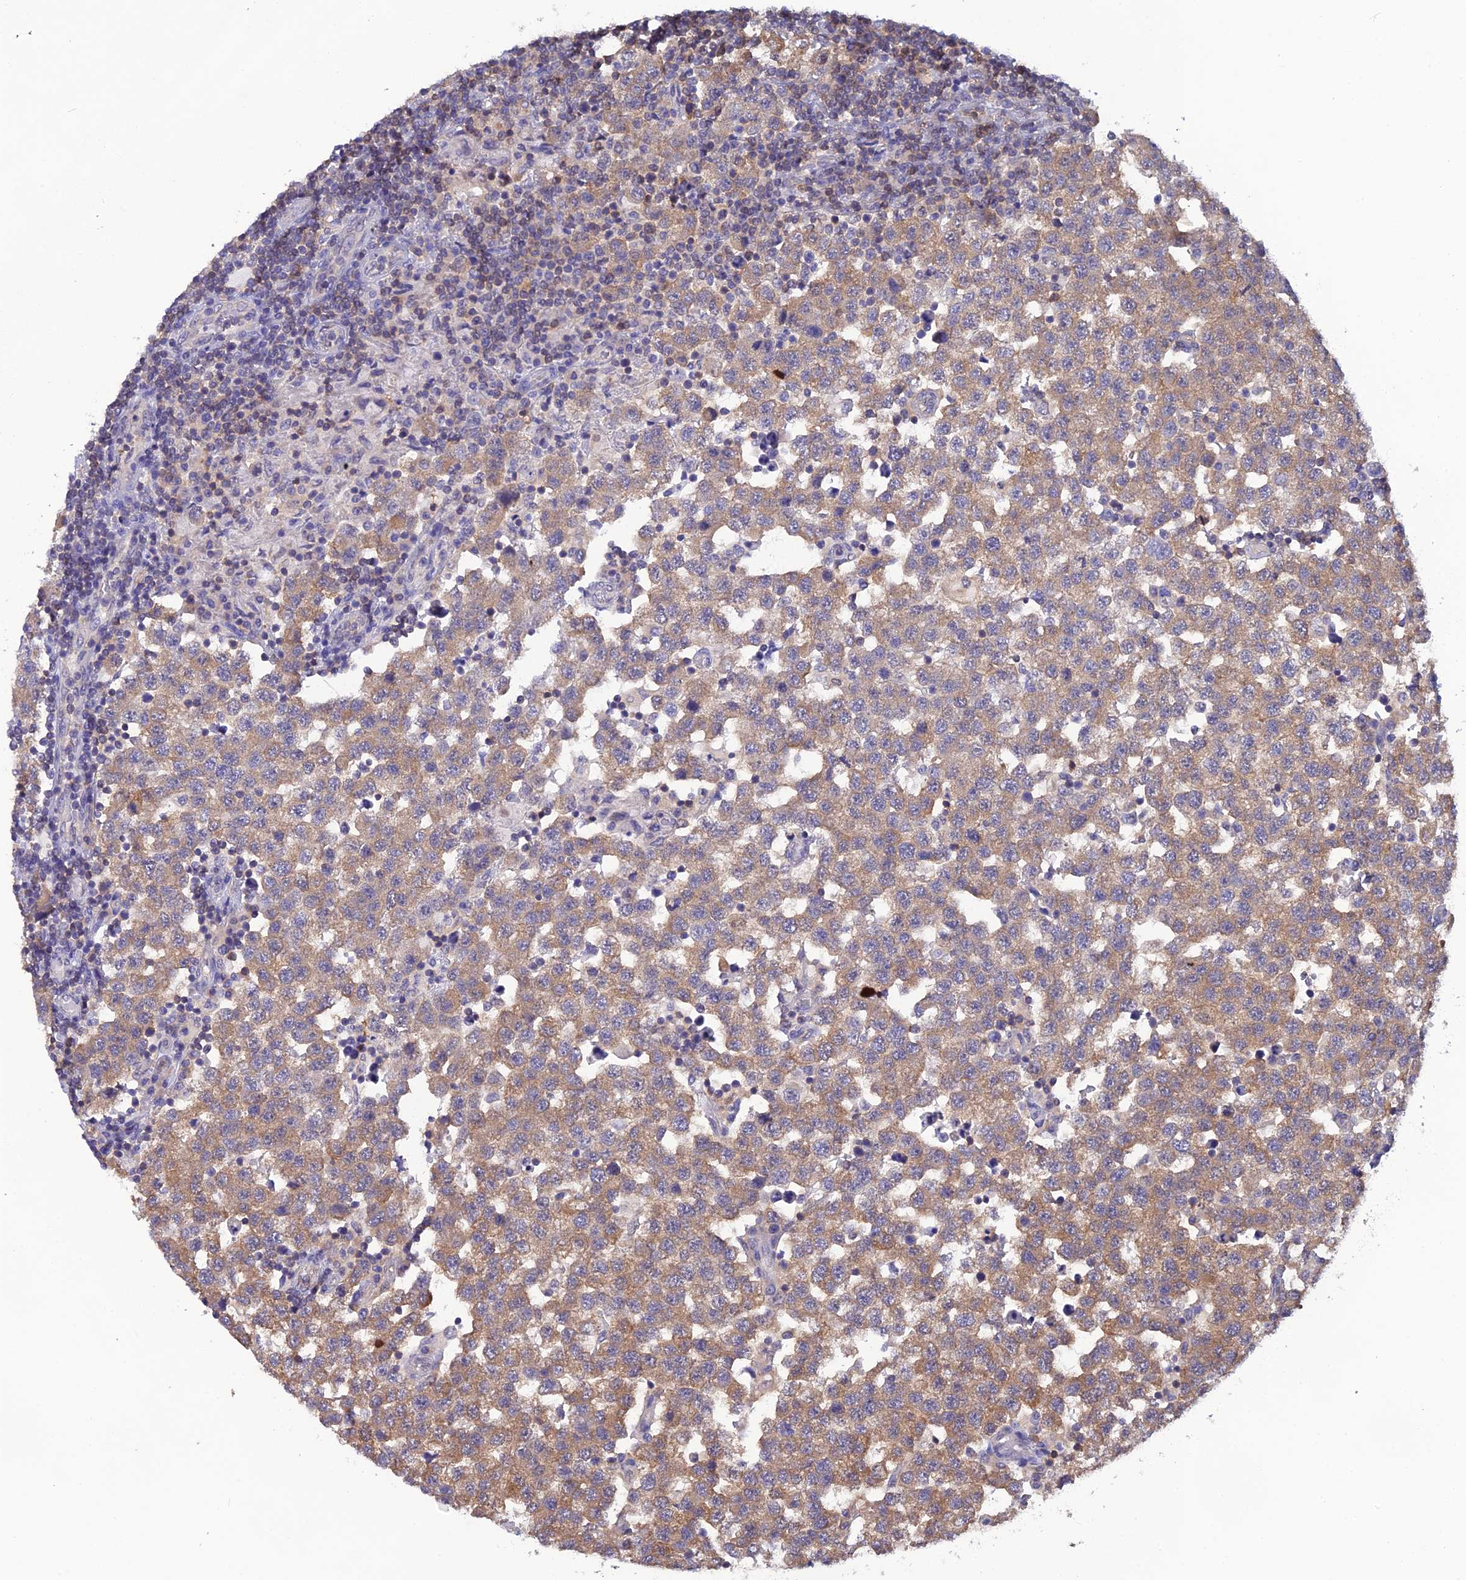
{"staining": {"intensity": "weak", "quantity": "25%-75%", "location": "cytoplasmic/membranous"}, "tissue": "testis cancer", "cell_type": "Tumor cells", "image_type": "cancer", "snomed": [{"axis": "morphology", "description": "Seminoma, NOS"}, {"axis": "topography", "description": "Testis"}], "caption": "This photomicrograph displays immunohistochemistry (IHC) staining of human testis cancer (seminoma), with low weak cytoplasmic/membranous expression in about 25%-75% of tumor cells.", "gene": "HINT1", "patient": {"sex": "male", "age": 34}}